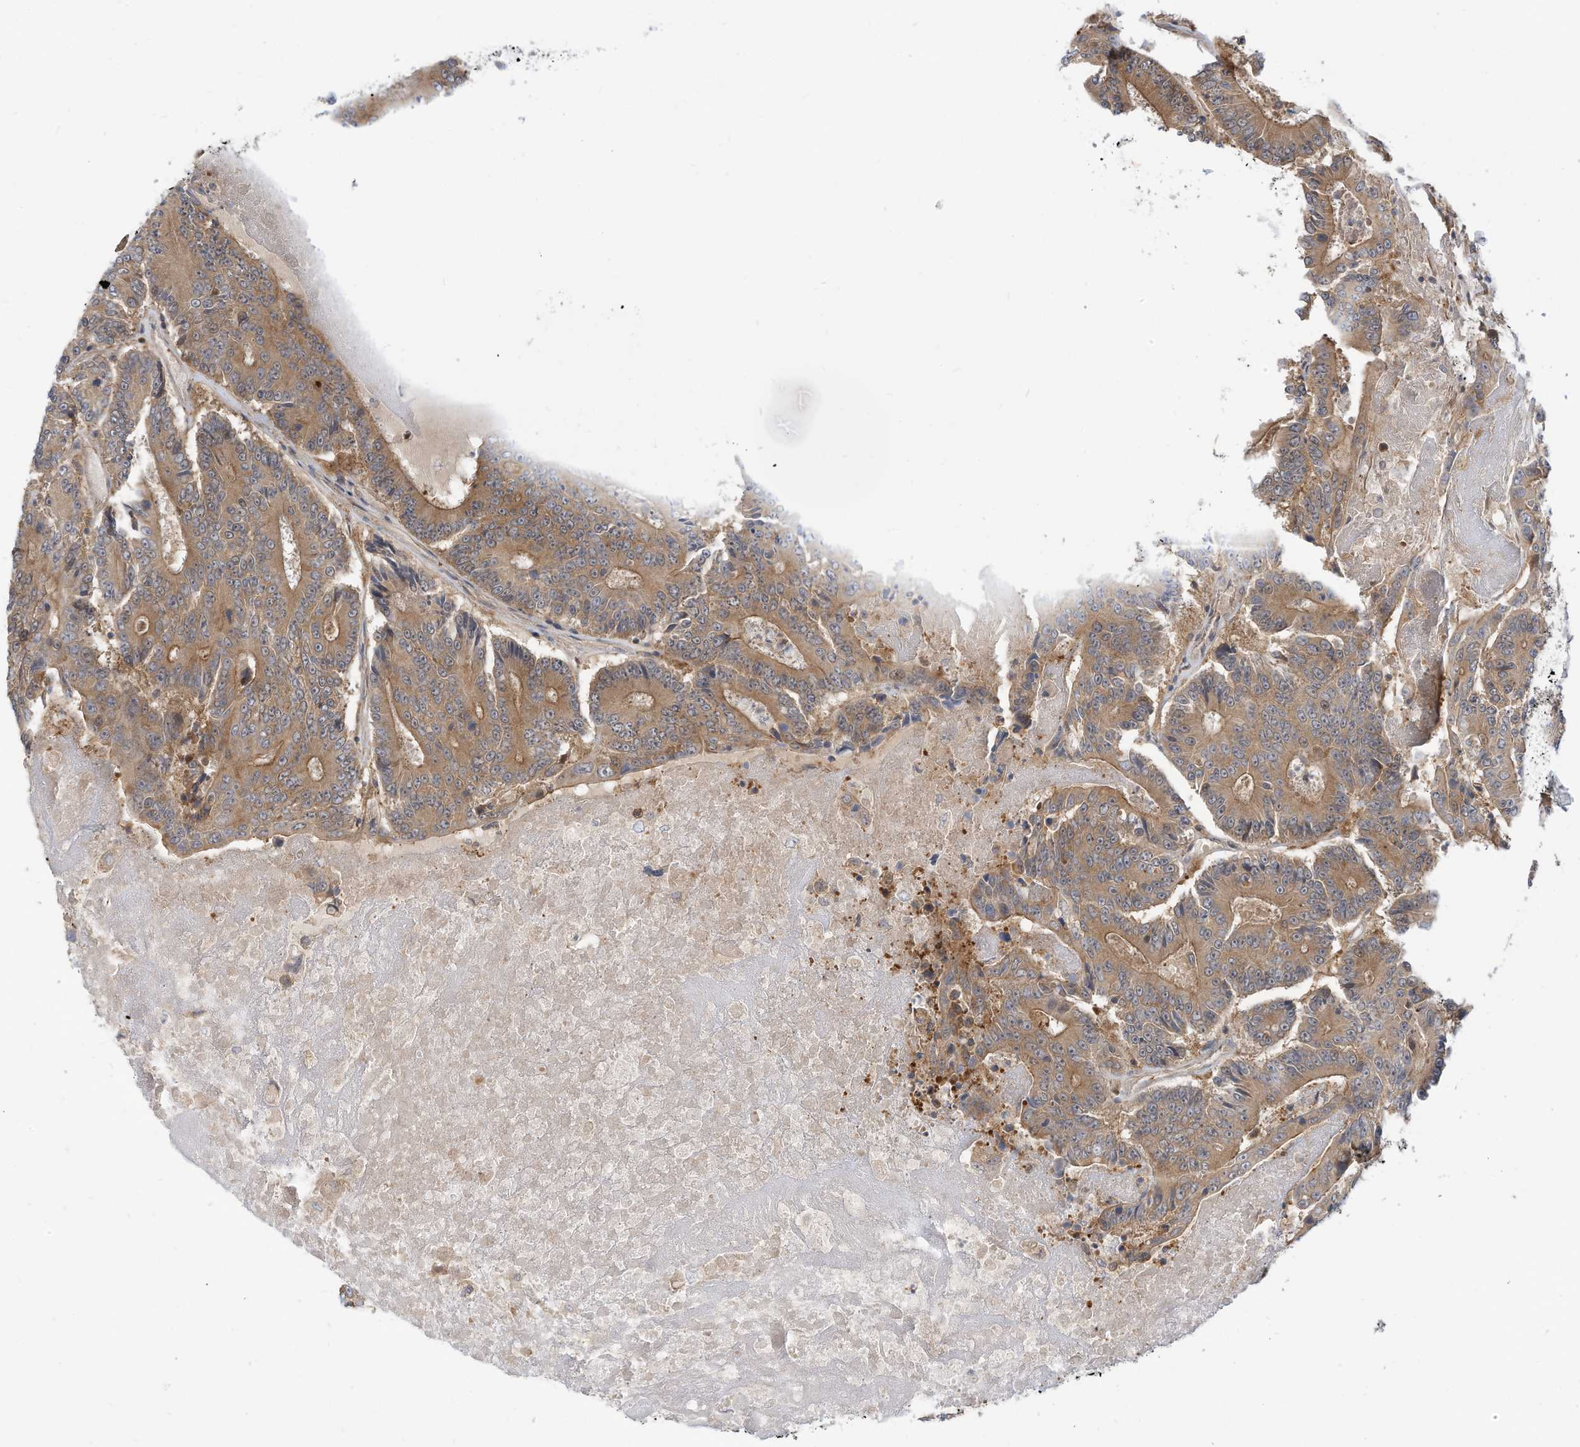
{"staining": {"intensity": "moderate", "quantity": ">75%", "location": "cytoplasmic/membranous"}, "tissue": "colorectal cancer", "cell_type": "Tumor cells", "image_type": "cancer", "snomed": [{"axis": "morphology", "description": "Adenocarcinoma, NOS"}, {"axis": "topography", "description": "Colon"}], "caption": "Immunohistochemistry of human adenocarcinoma (colorectal) displays medium levels of moderate cytoplasmic/membranous expression in about >75% of tumor cells.", "gene": "OFD1", "patient": {"sex": "male", "age": 83}}